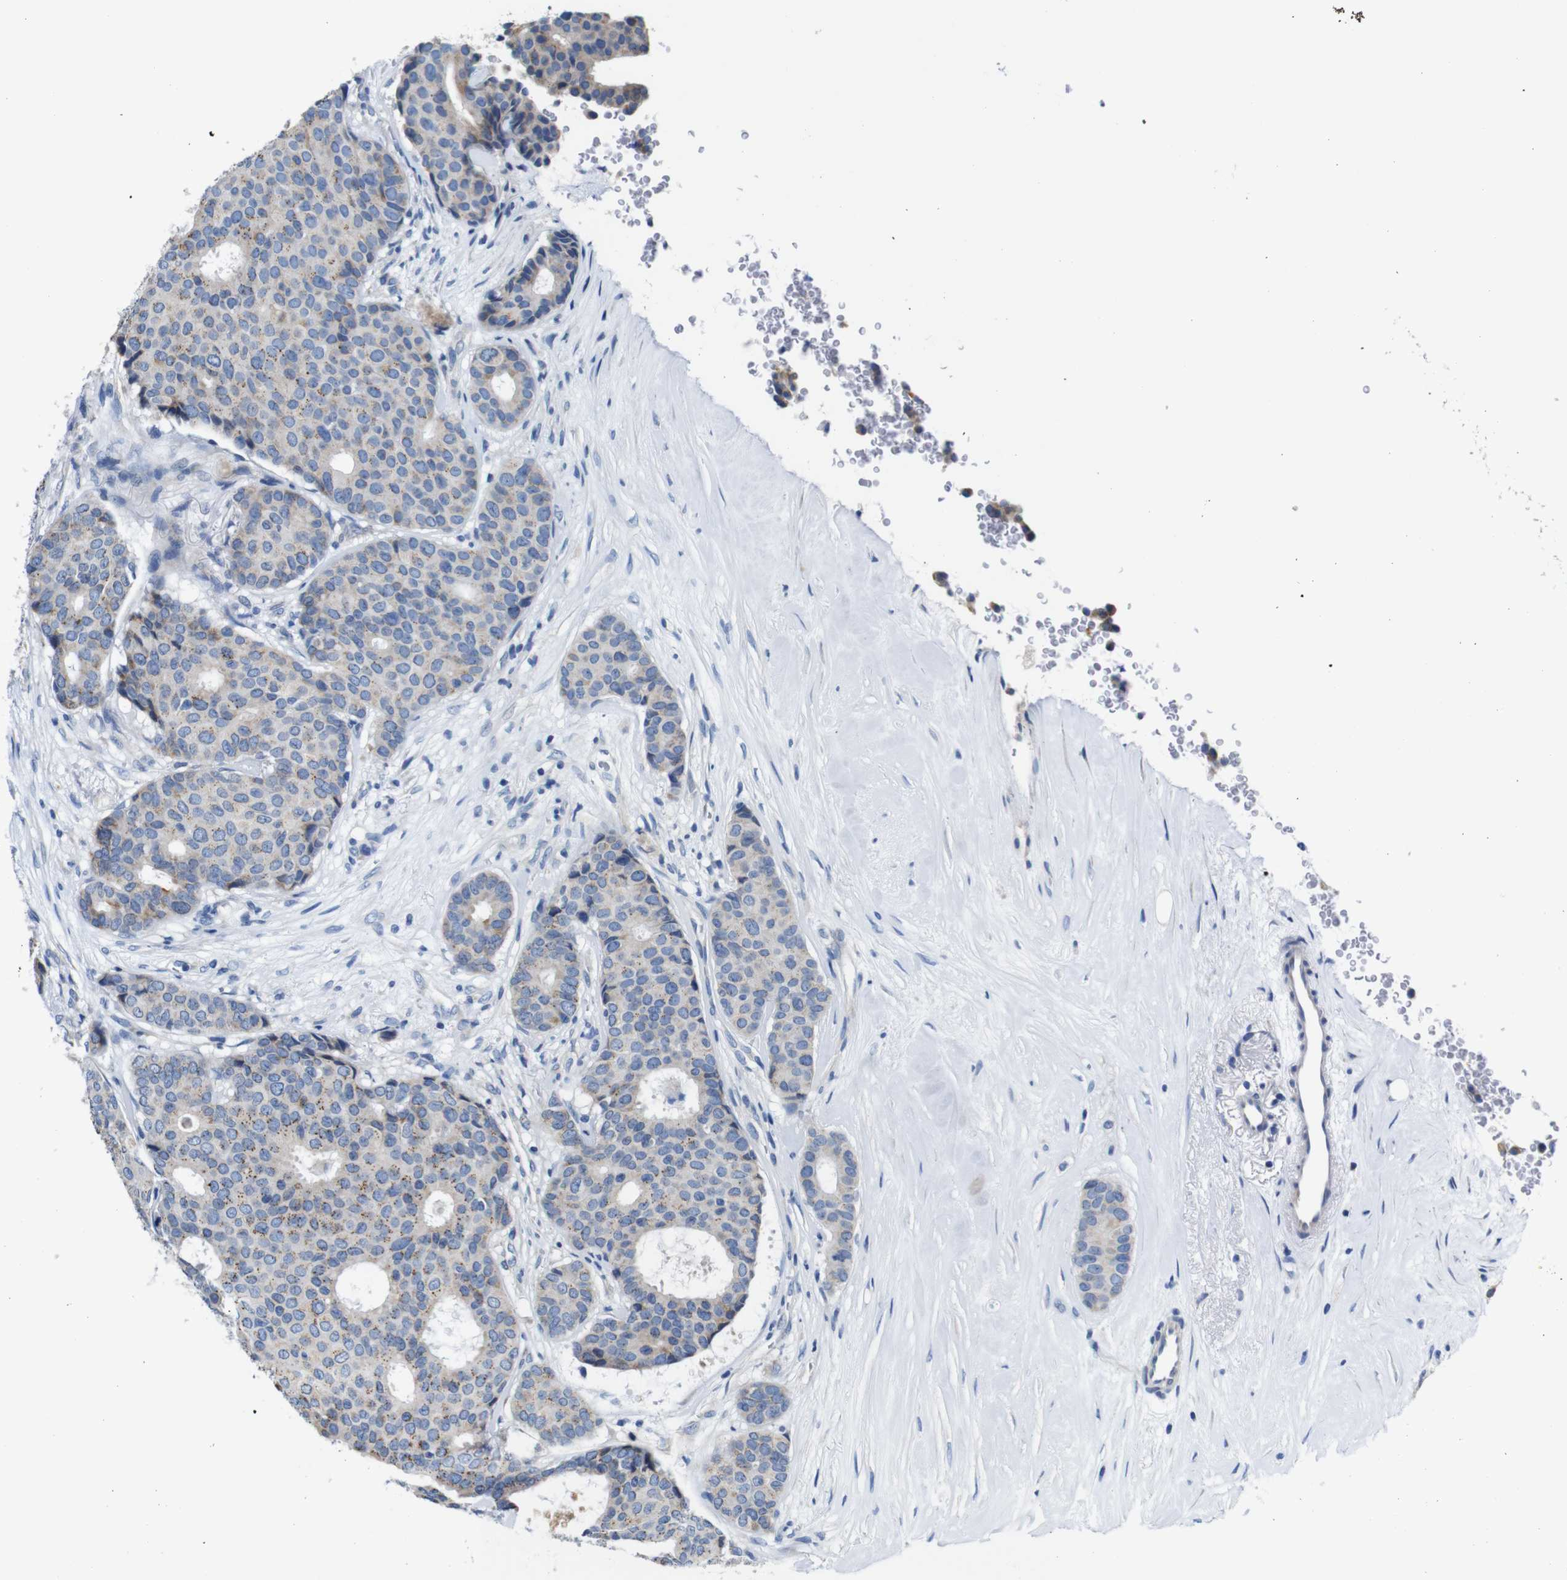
{"staining": {"intensity": "weak", "quantity": "25%-75%", "location": "cytoplasmic/membranous"}, "tissue": "breast cancer", "cell_type": "Tumor cells", "image_type": "cancer", "snomed": [{"axis": "morphology", "description": "Duct carcinoma"}, {"axis": "topography", "description": "Breast"}], "caption": "Tumor cells show low levels of weak cytoplasmic/membranous staining in about 25%-75% of cells in breast cancer (invasive ductal carcinoma).", "gene": "SNX19", "patient": {"sex": "female", "age": 75}}